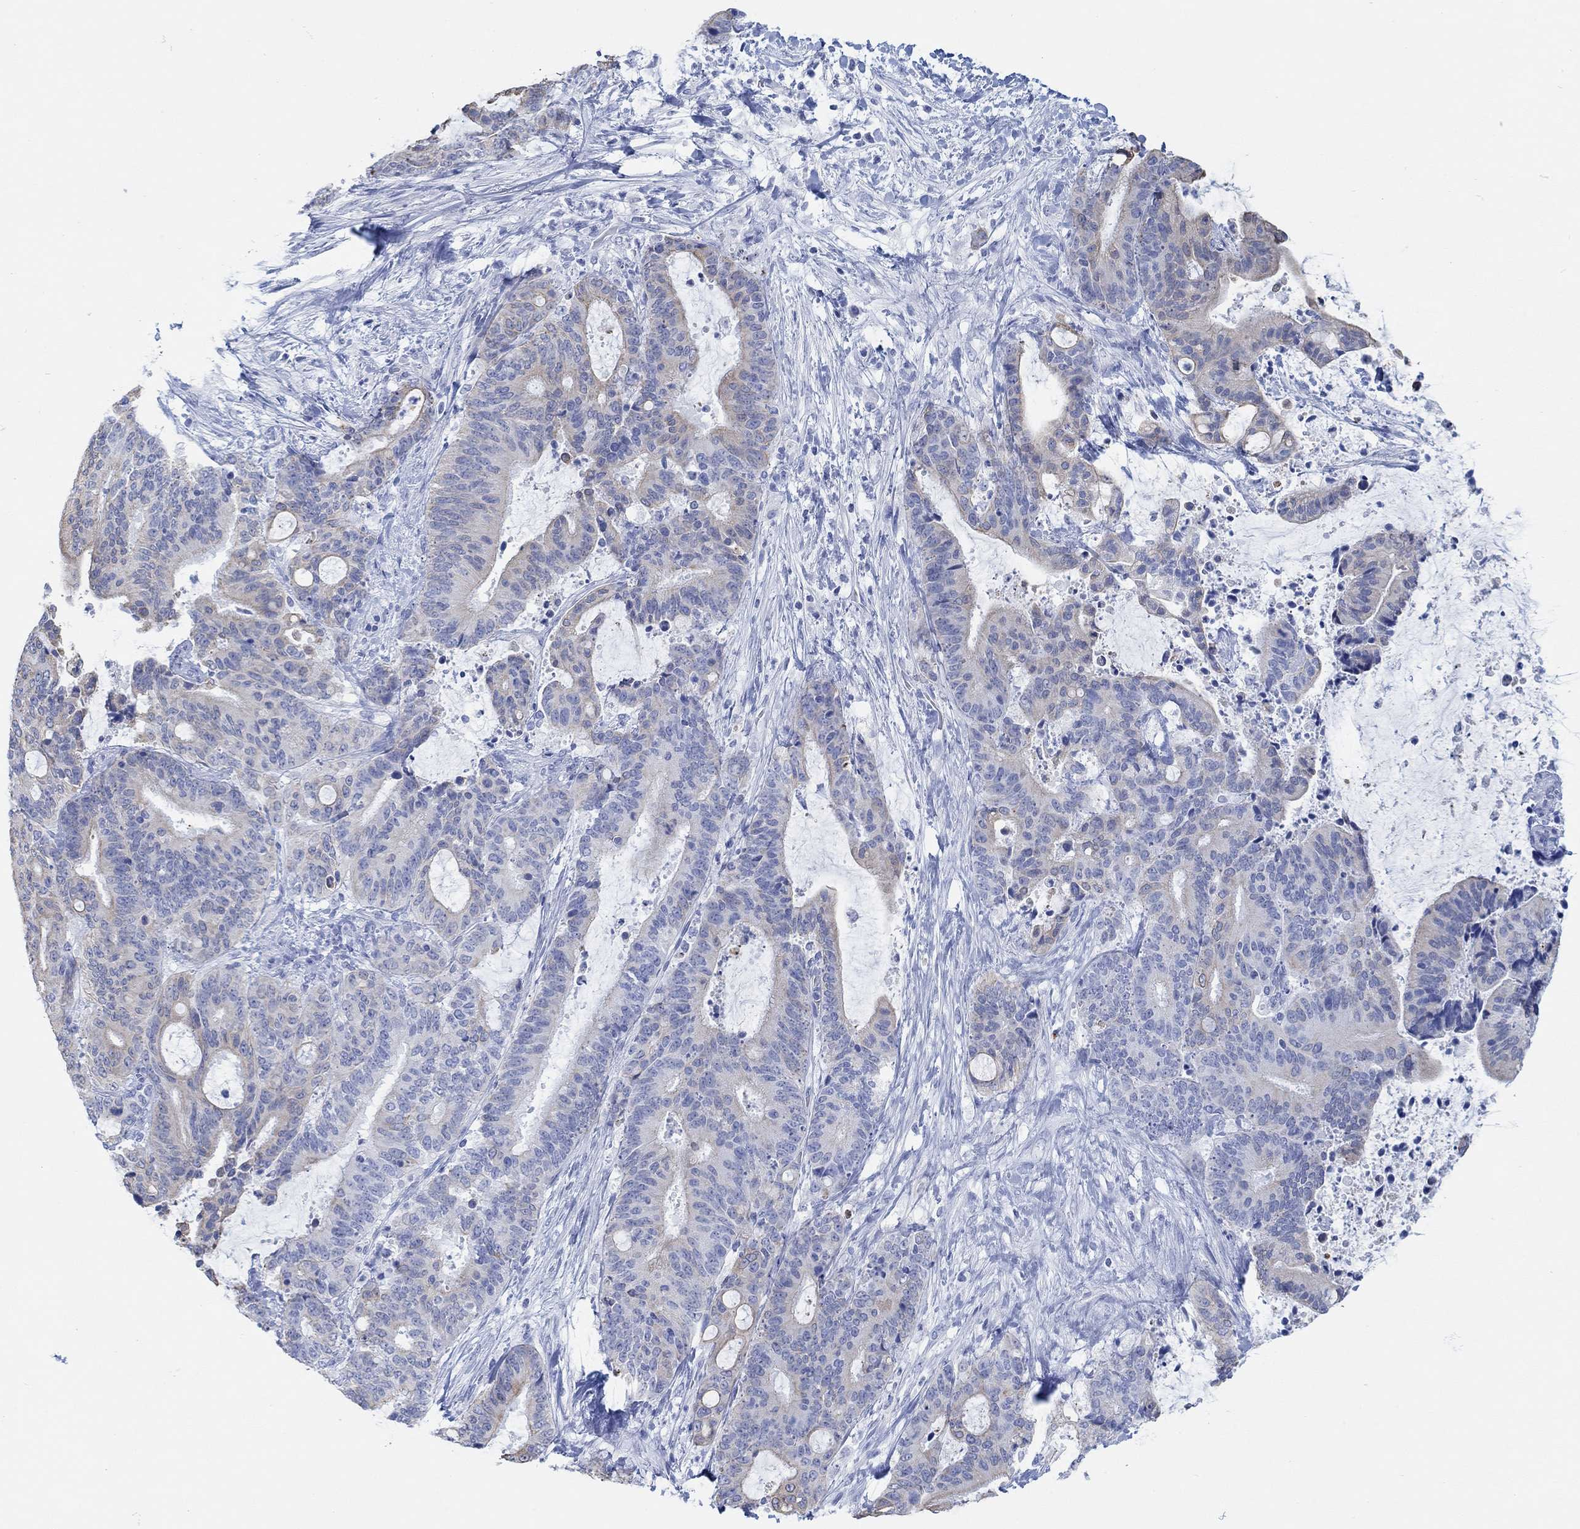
{"staining": {"intensity": "weak", "quantity": "25%-75%", "location": "cytoplasmic/membranous"}, "tissue": "liver cancer", "cell_type": "Tumor cells", "image_type": "cancer", "snomed": [{"axis": "morphology", "description": "Cholangiocarcinoma"}, {"axis": "topography", "description": "Liver"}], "caption": "A high-resolution image shows immunohistochemistry (IHC) staining of liver cancer, which exhibits weak cytoplasmic/membranous staining in about 25%-75% of tumor cells. The staining was performed using DAB, with brown indicating positive protein expression. Nuclei are stained blue with hematoxylin.", "gene": "AK8", "patient": {"sex": "female", "age": 73}}